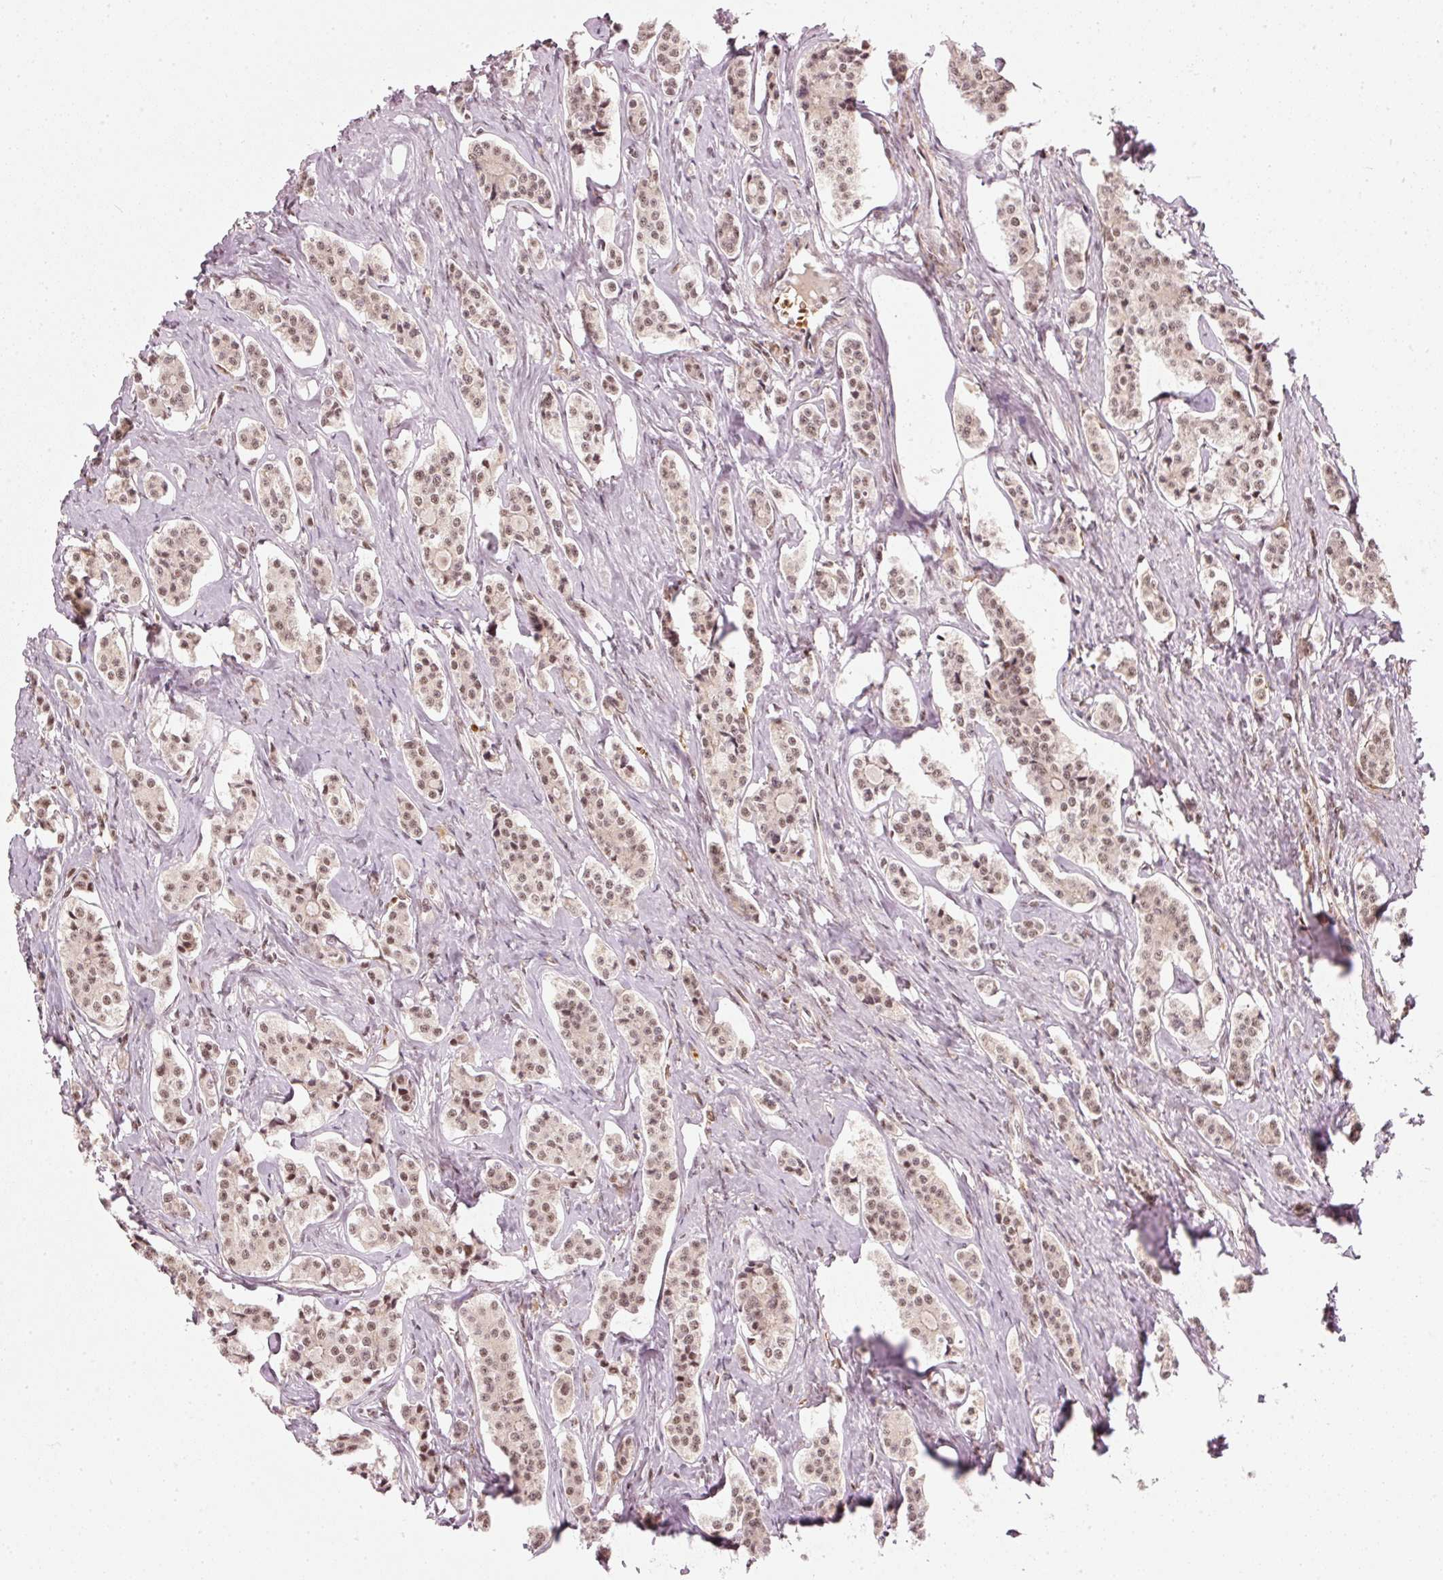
{"staining": {"intensity": "moderate", "quantity": ">75%", "location": "nuclear"}, "tissue": "carcinoid", "cell_type": "Tumor cells", "image_type": "cancer", "snomed": [{"axis": "morphology", "description": "Carcinoid, malignant, NOS"}, {"axis": "topography", "description": "Small intestine"}], "caption": "Brown immunohistochemical staining in malignant carcinoid exhibits moderate nuclear staining in approximately >75% of tumor cells.", "gene": "THOC6", "patient": {"sex": "male", "age": 63}}